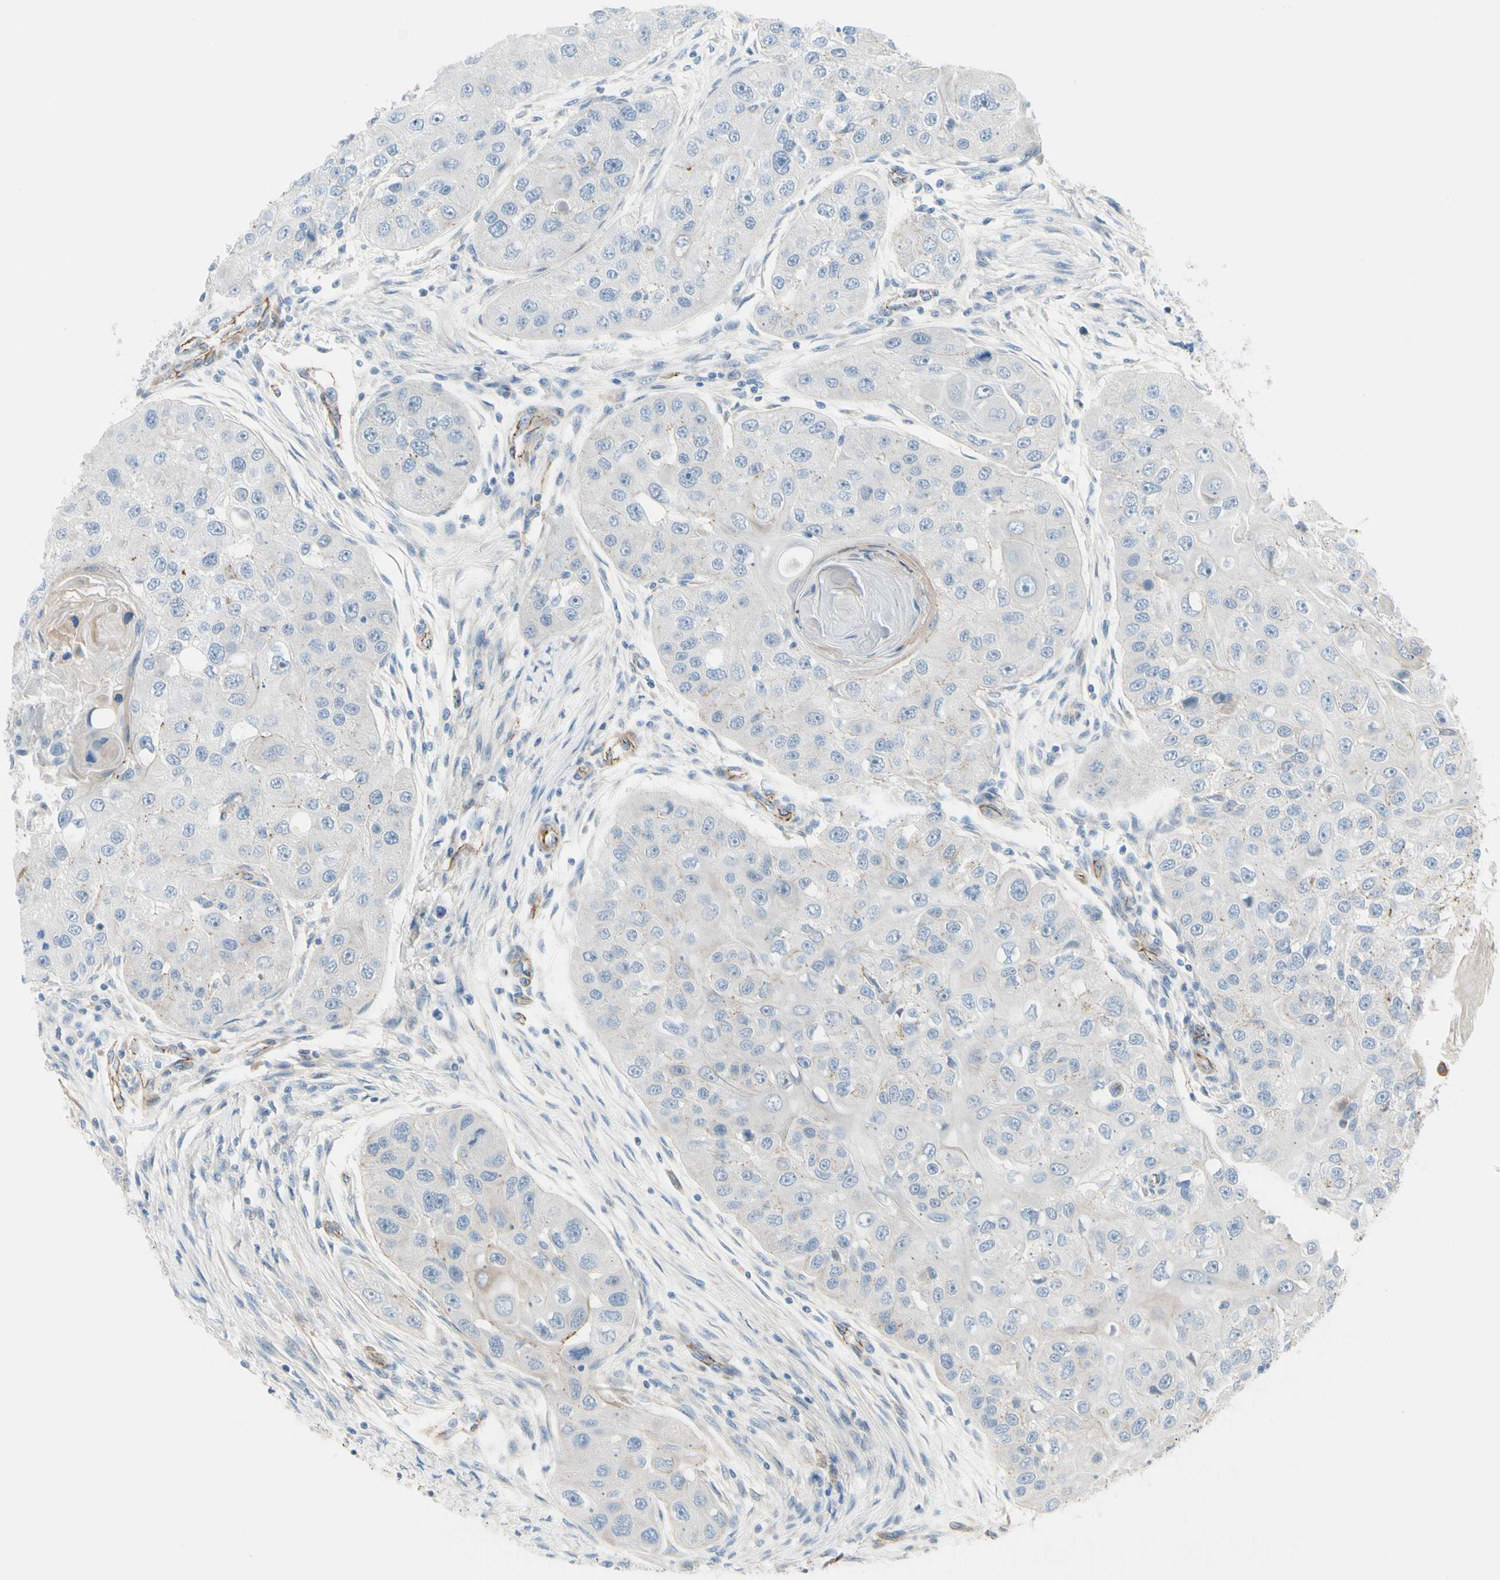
{"staining": {"intensity": "negative", "quantity": "none", "location": "none"}, "tissue": "head and neck cancer", "cell_type": "Tumor cells", "image_type": "cancer", "snomed": [{"axis": "morphology", "description": "Normal tissue, NOS"}, {"axis": "morphology", "description": "Squamous cell carcinoma, NOS"}, {"axis": "topography", "description": "Skeletal muscle"}, {"axis": "topography", "description": "Head-Neck"}], "caption": "Human head and neck squamous cell carcinoma stained for a protein using IHC shows no expression in tumor cells.", "gene": "TJP1", "patient": {"sex": "male", "age": 51}}